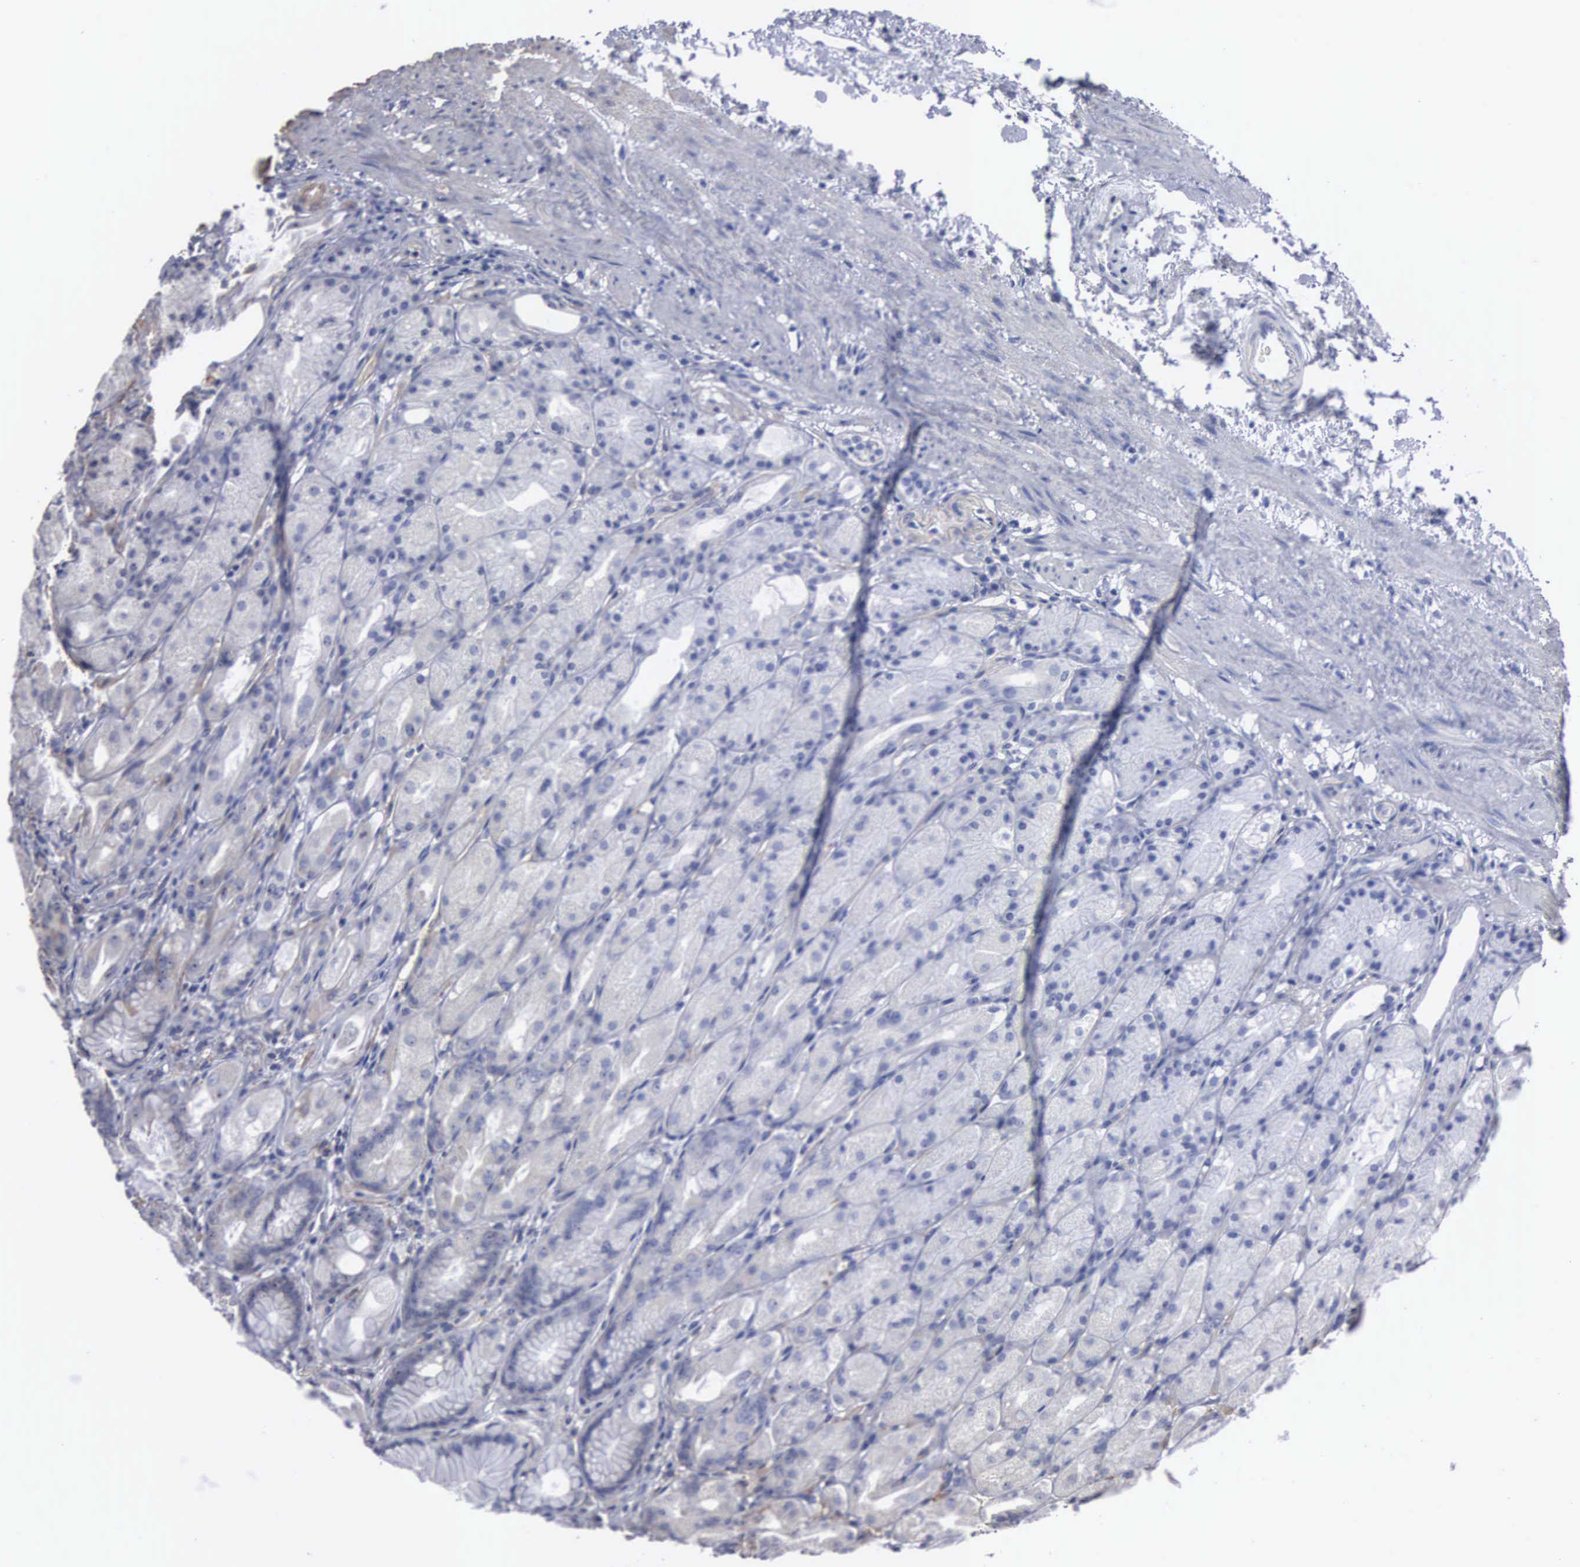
{"staining": {"intensity": "negative", "quantity": "none", "location": "none"}, "tissue": "stomach", "cell_type": "Glandular cells", "image_type": "normal", "snomed": [{"axis": "morphology", "description": "Normal tissue, NOS"}, {"axis": "topography", "description": "Stomach, upper"}], "caption": "High power microscopy image of an immunohistochemistry (IHC) micrograph of normal stomach, revealing no significant positivity in glandular cells.", "gene": "NGDN", "patient": {"sex": "female", "age": 75}}